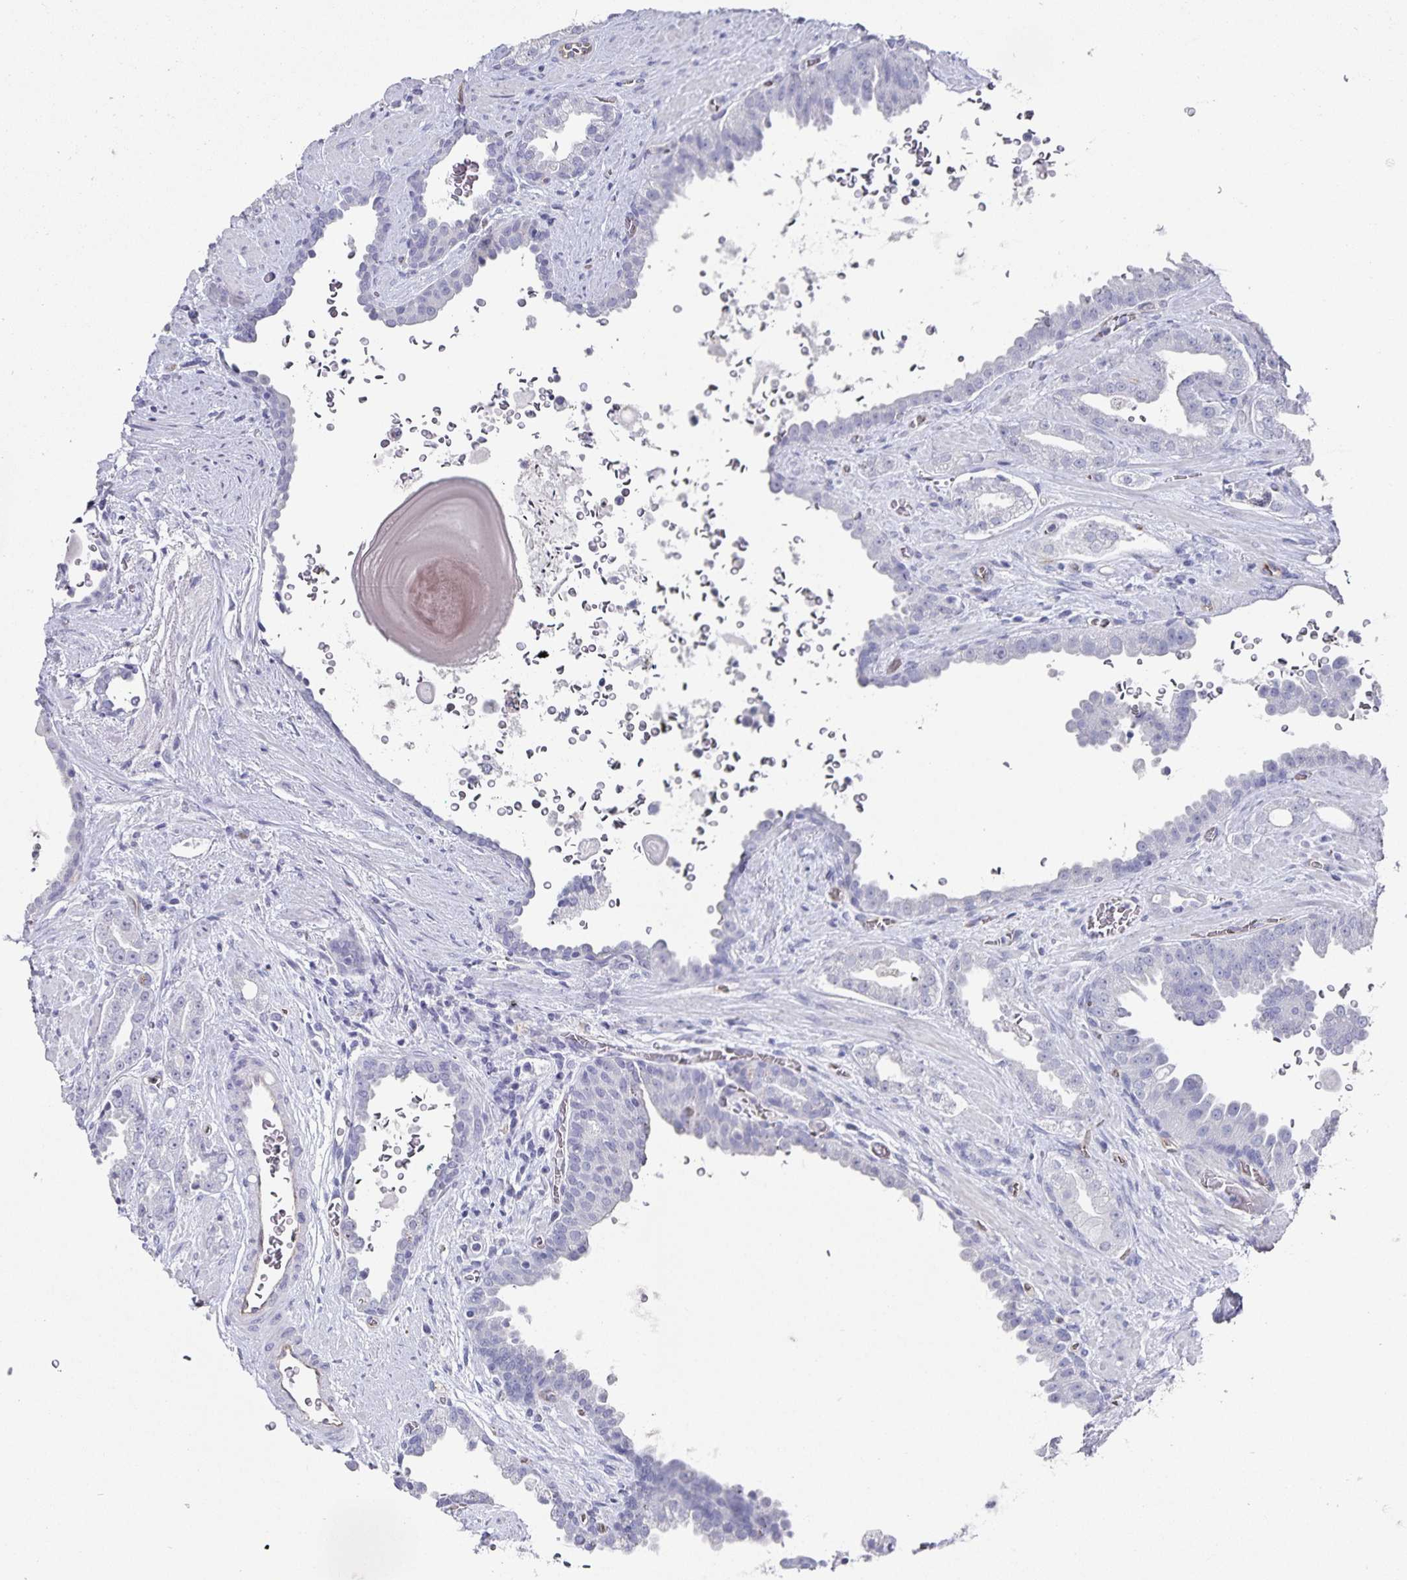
{"staining": {"intensity": "negative", "quantity": "none", "location": "none"}, "tissue": "prostate cancer", "cell_type": "Tumor cells", "image_type": "cancer", "snomed": [{"axis": "morphology", "description": "Adenocarcinoma, Low grade"}, {"axis": "topography", "description": "Prostate"}], "caption": "An IHC photomicrograph of prostate cancer (adenocarcinoma (low-grade)) is shown. There is no staining in tumor cells of prostate cancer (adenocarcinoma (low-grade)). (DAB (3,3'-diaminobenzidine) immunohistochemistry (IHC) with hematoxylin counter stain).", "gene": "PODXL", "patient": {"sex": "male", "age": 67}}